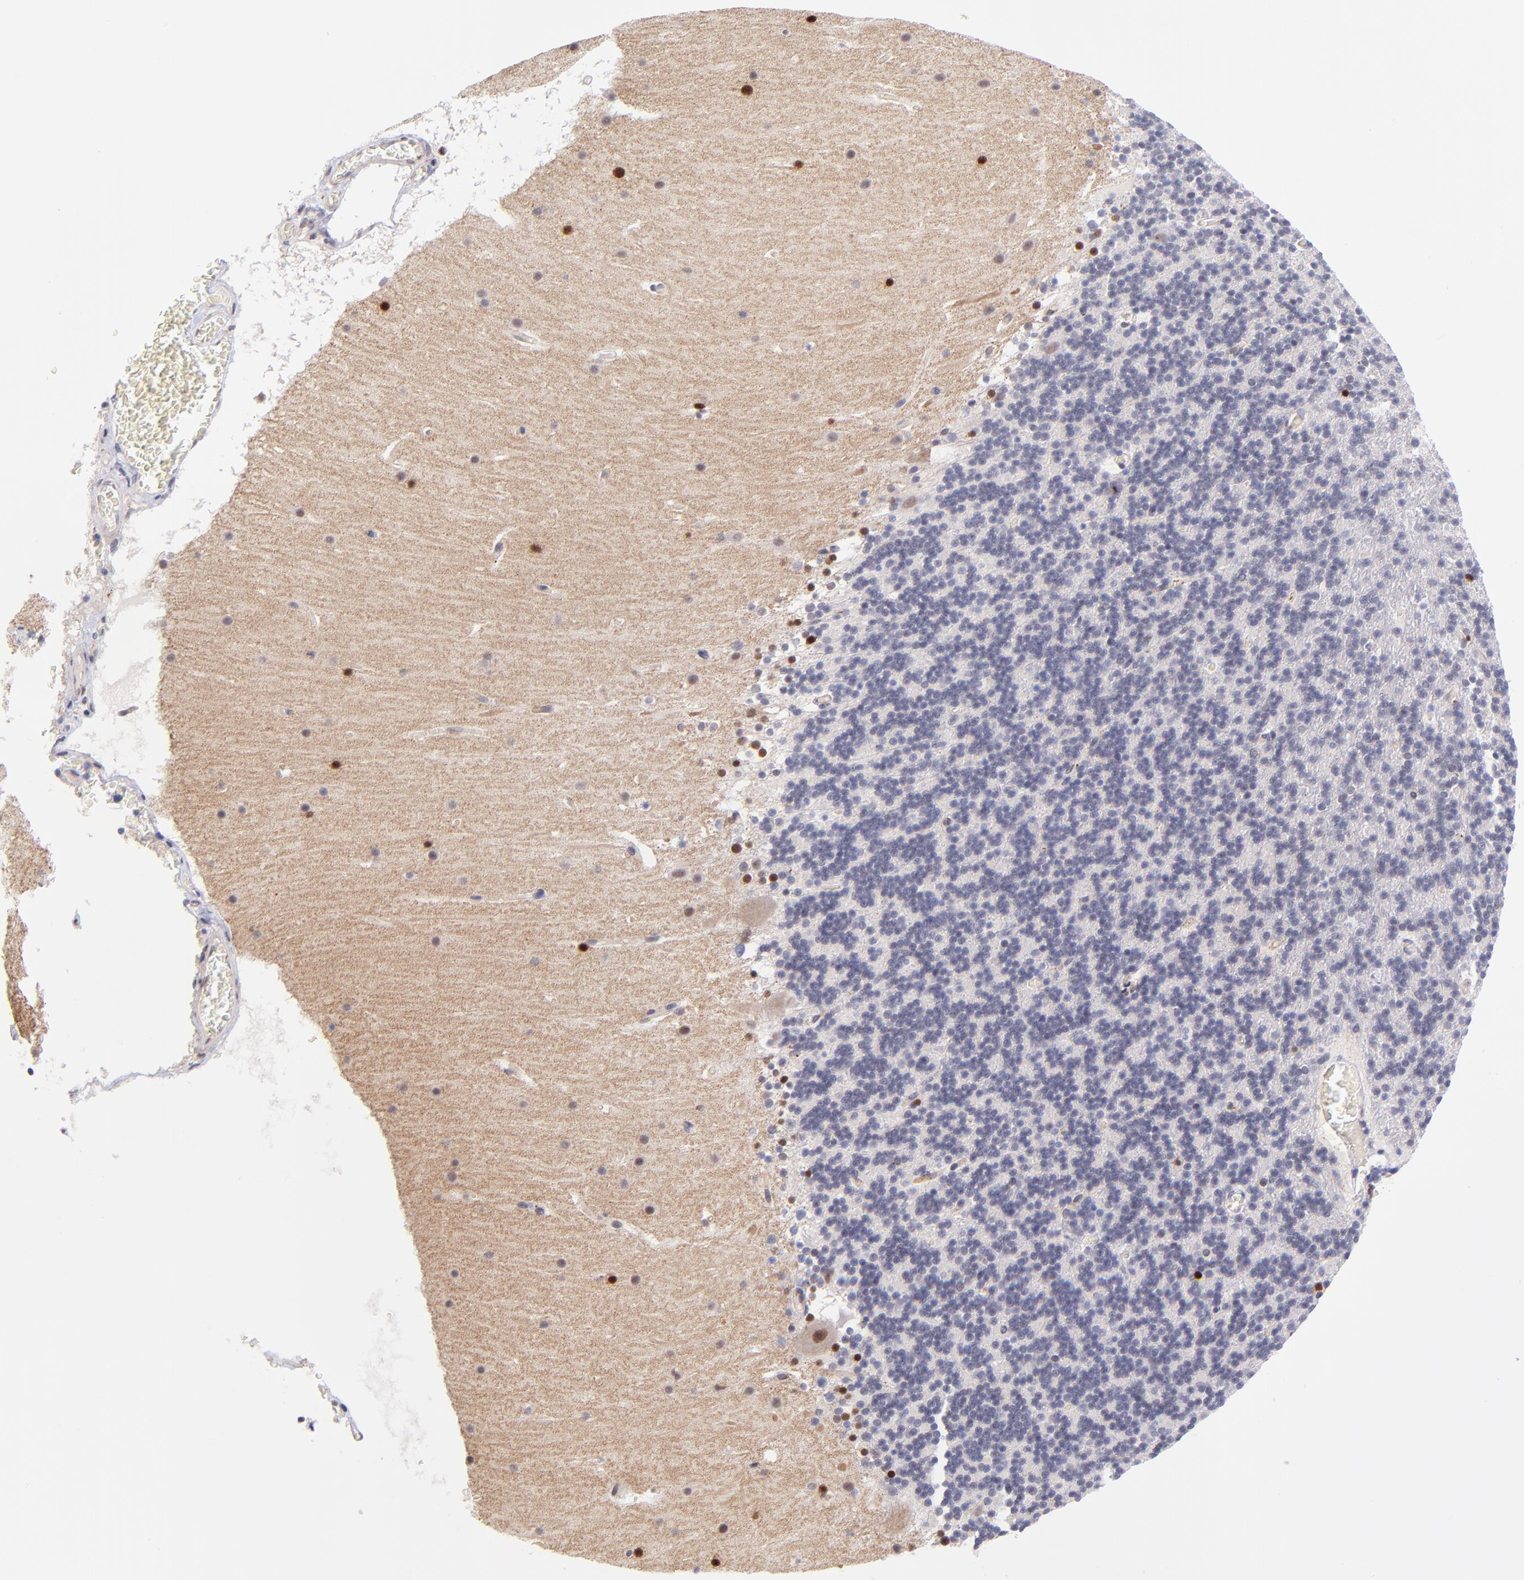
{"staining": {"intensity": "strong", "quantity": "<25%", "location": "nuclear"}, "tissue": "cerebellum", "cell_type": "Cells in granular layer", "image_type": "normal", "snomed": [{"axis": "morphology", "description": "Normal tissue, NOS"}, {"axis": "topography", "description": "Cerebellum"}], "caption": "Benign cerebellum demonstrates strong nuclear positivity in about <25% of cells in granular layer, visualized by immunohistochemistry.", "gene": "SOX6", "patient": {"sex": "male", "age": 45}}